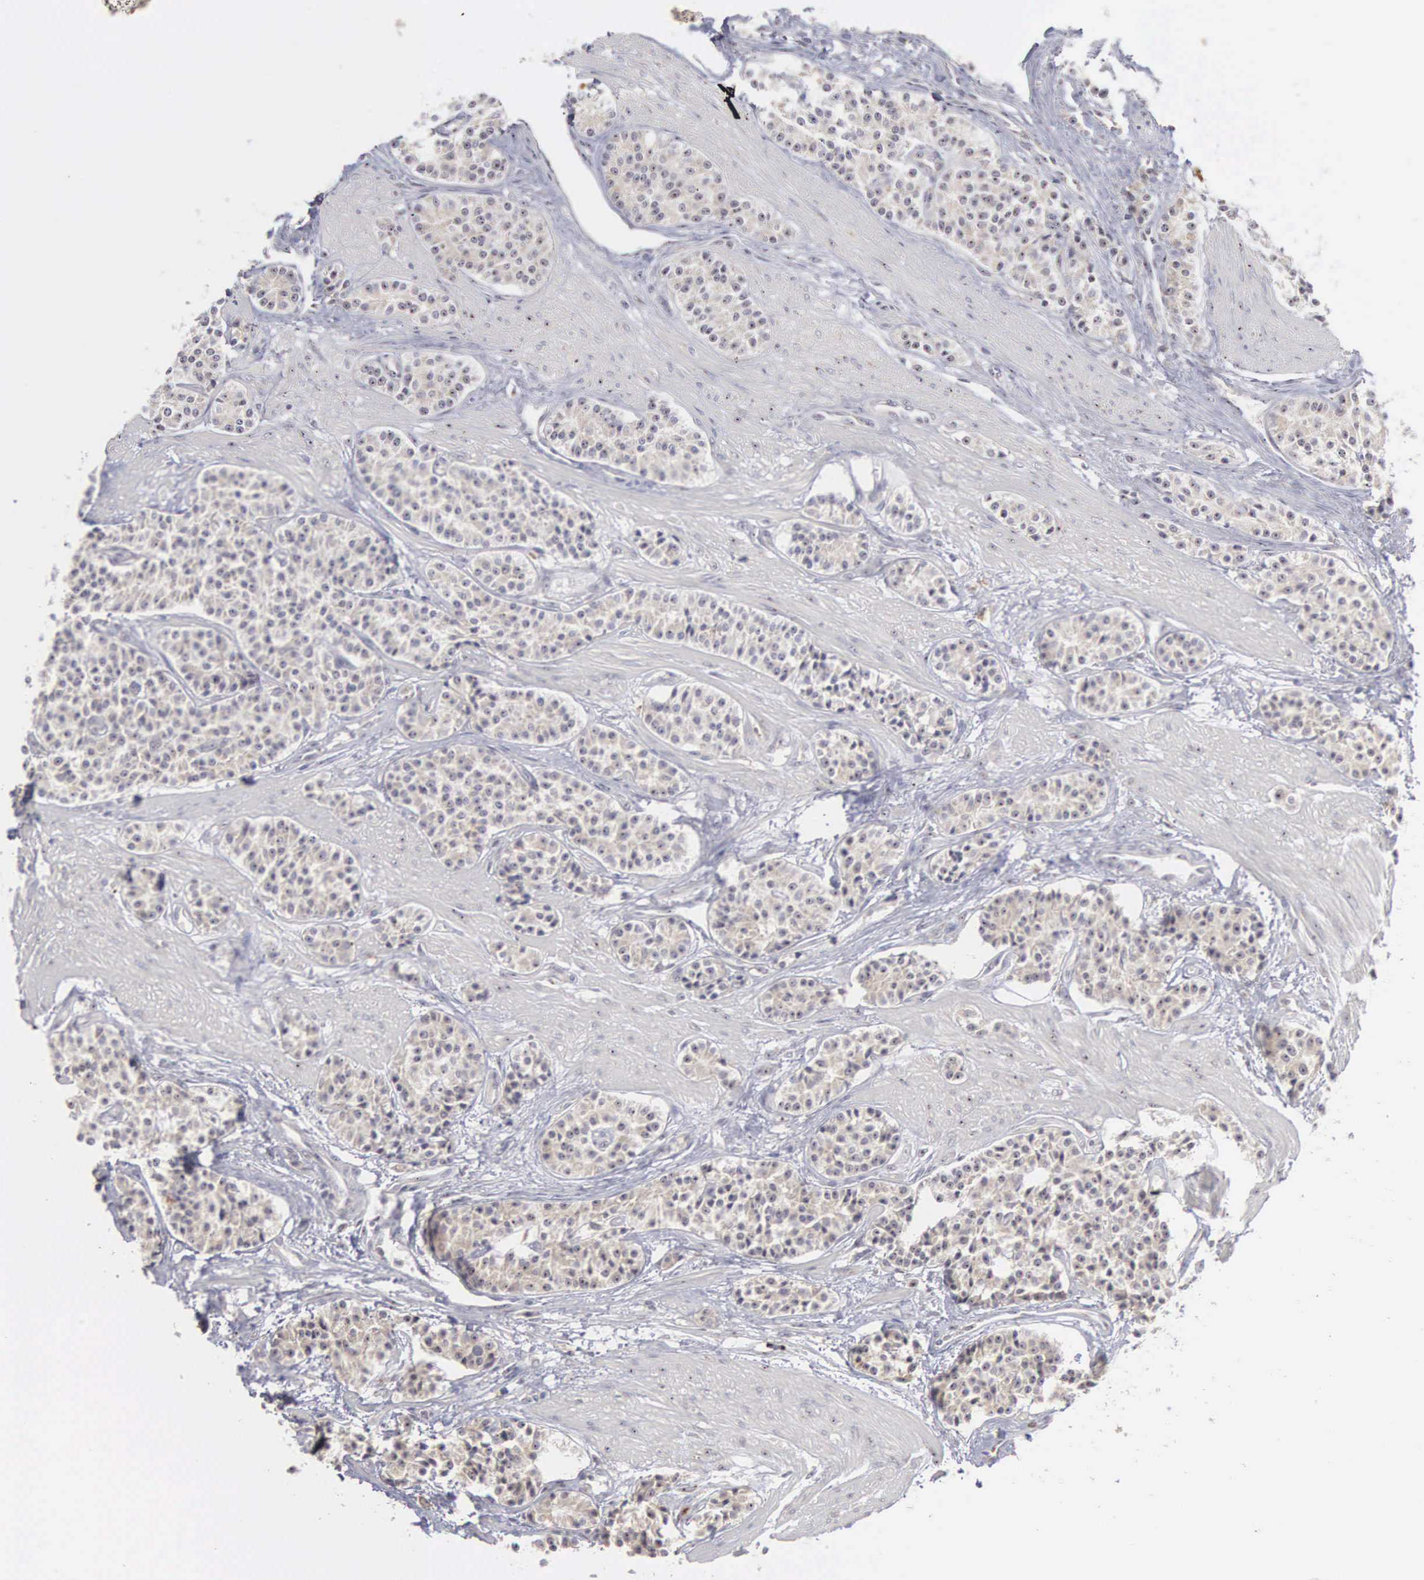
{"staining": {"intensity": "weak", "quantity": ">75%", "location": "cytoplasmic/membranous"}, "tissue": "carcinoid", "cell_type": "Tumor cells", "image_type": "cancer", "snomed": [{"axis": "morphology", "description": "Carcinoid, malignant, NOS"}, {"axis": "topography", "description": "Stomach"}], "caption": "Tumor cells demonstrate low levels of weak cytoplasmic/membranous expression in about >75% of cells in carcinoid.", "gene": "AMN", "patient": {"sex": "female", "age": 76}}